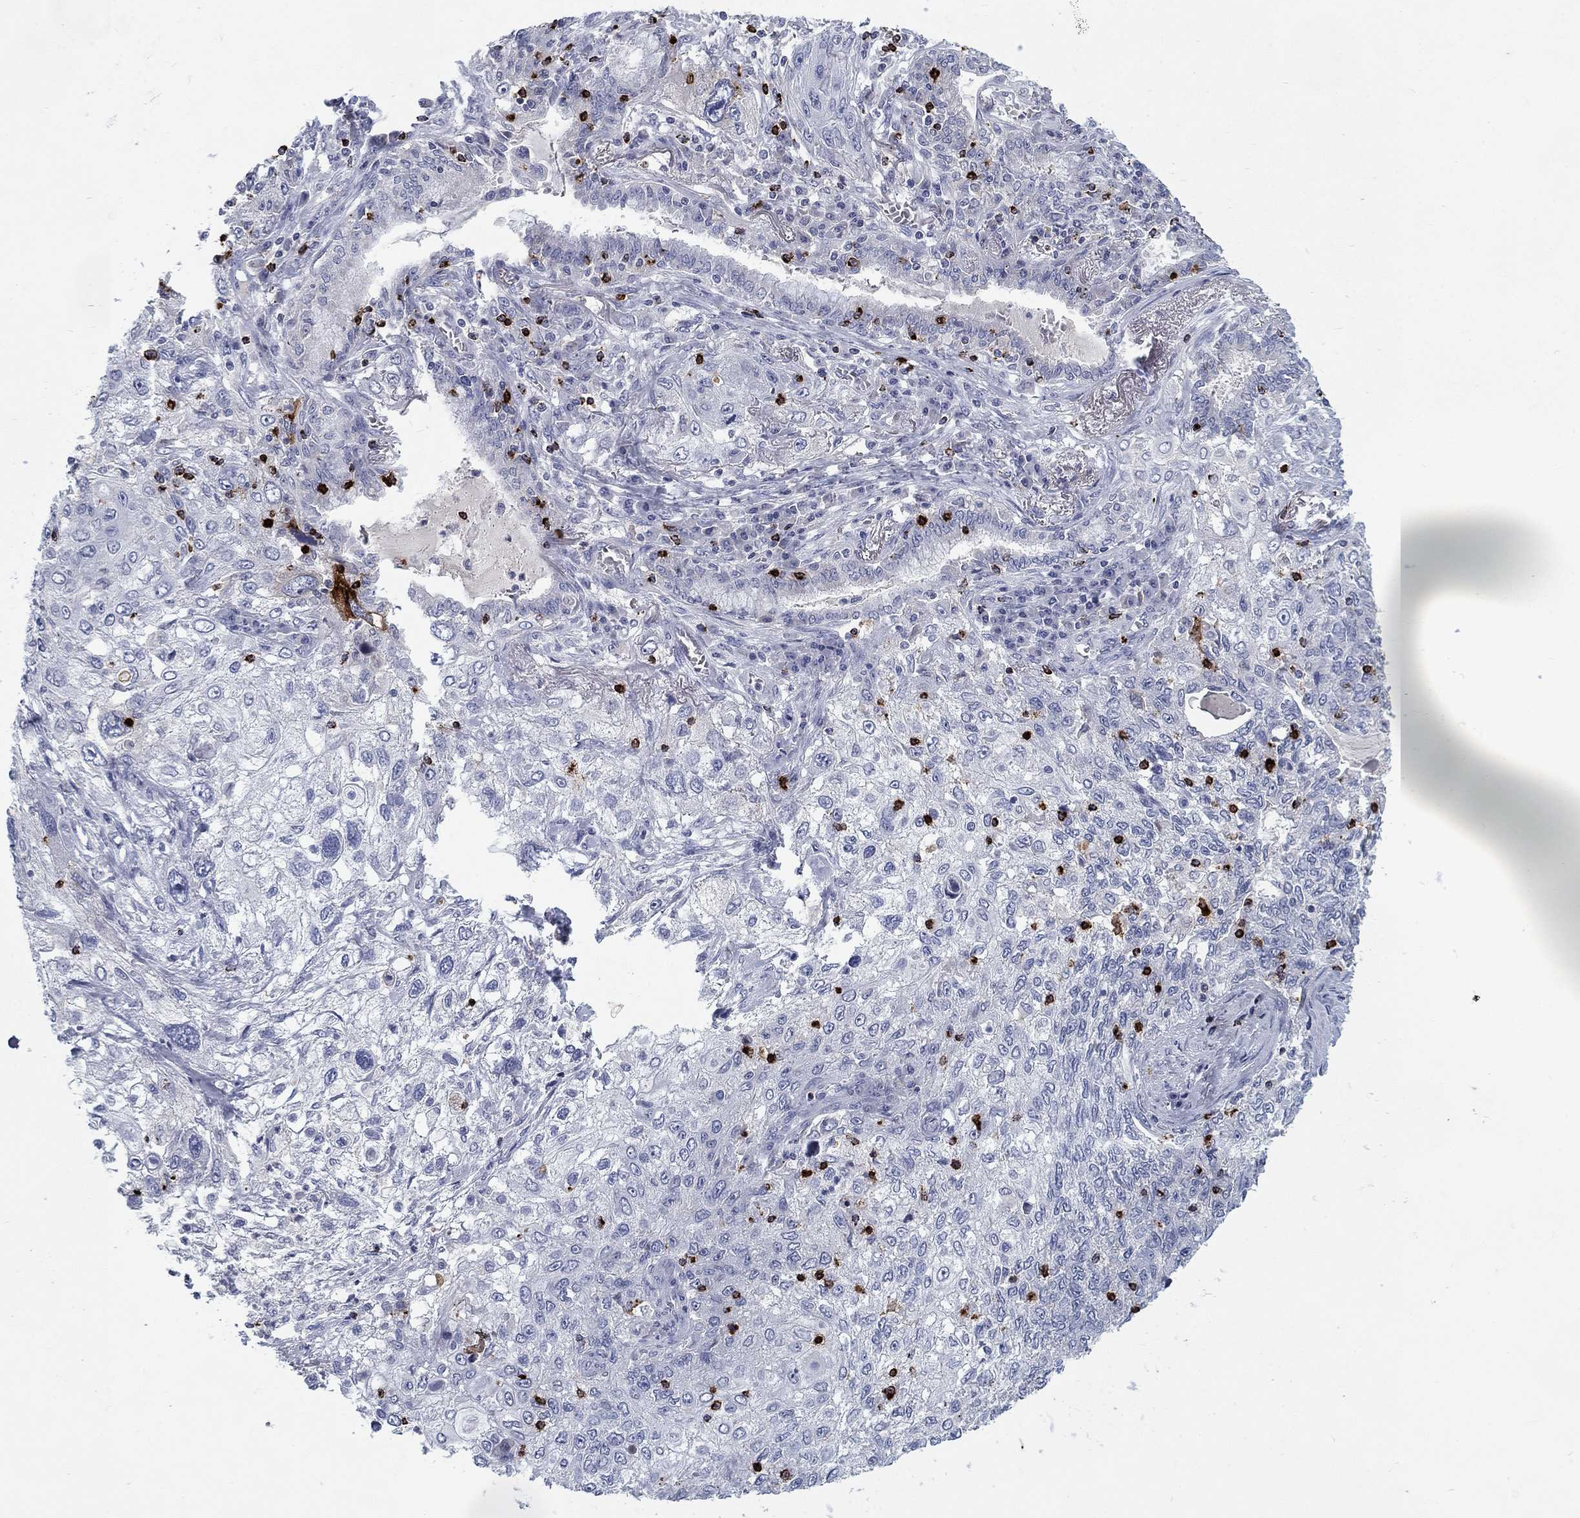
{"staining": {"intensity": "negative", "quantity": "none", "location": "none"}, "tissue": "lung cancer", "cell_type": "Tumor cells", "image_type": "cancer", "snomed": [{"axis": "morphology", "description": "Squamous cell carcinoma, NOS"}, {"axis": "topography", "description": "Lung"}], "caption": "Human lung cancer (squamous cell carcinoma) stained for a protein using IHC demonstrates no expression in tumor cells.", "gene": "GZMA", "patient": {"sex": "female", "age": 69}}